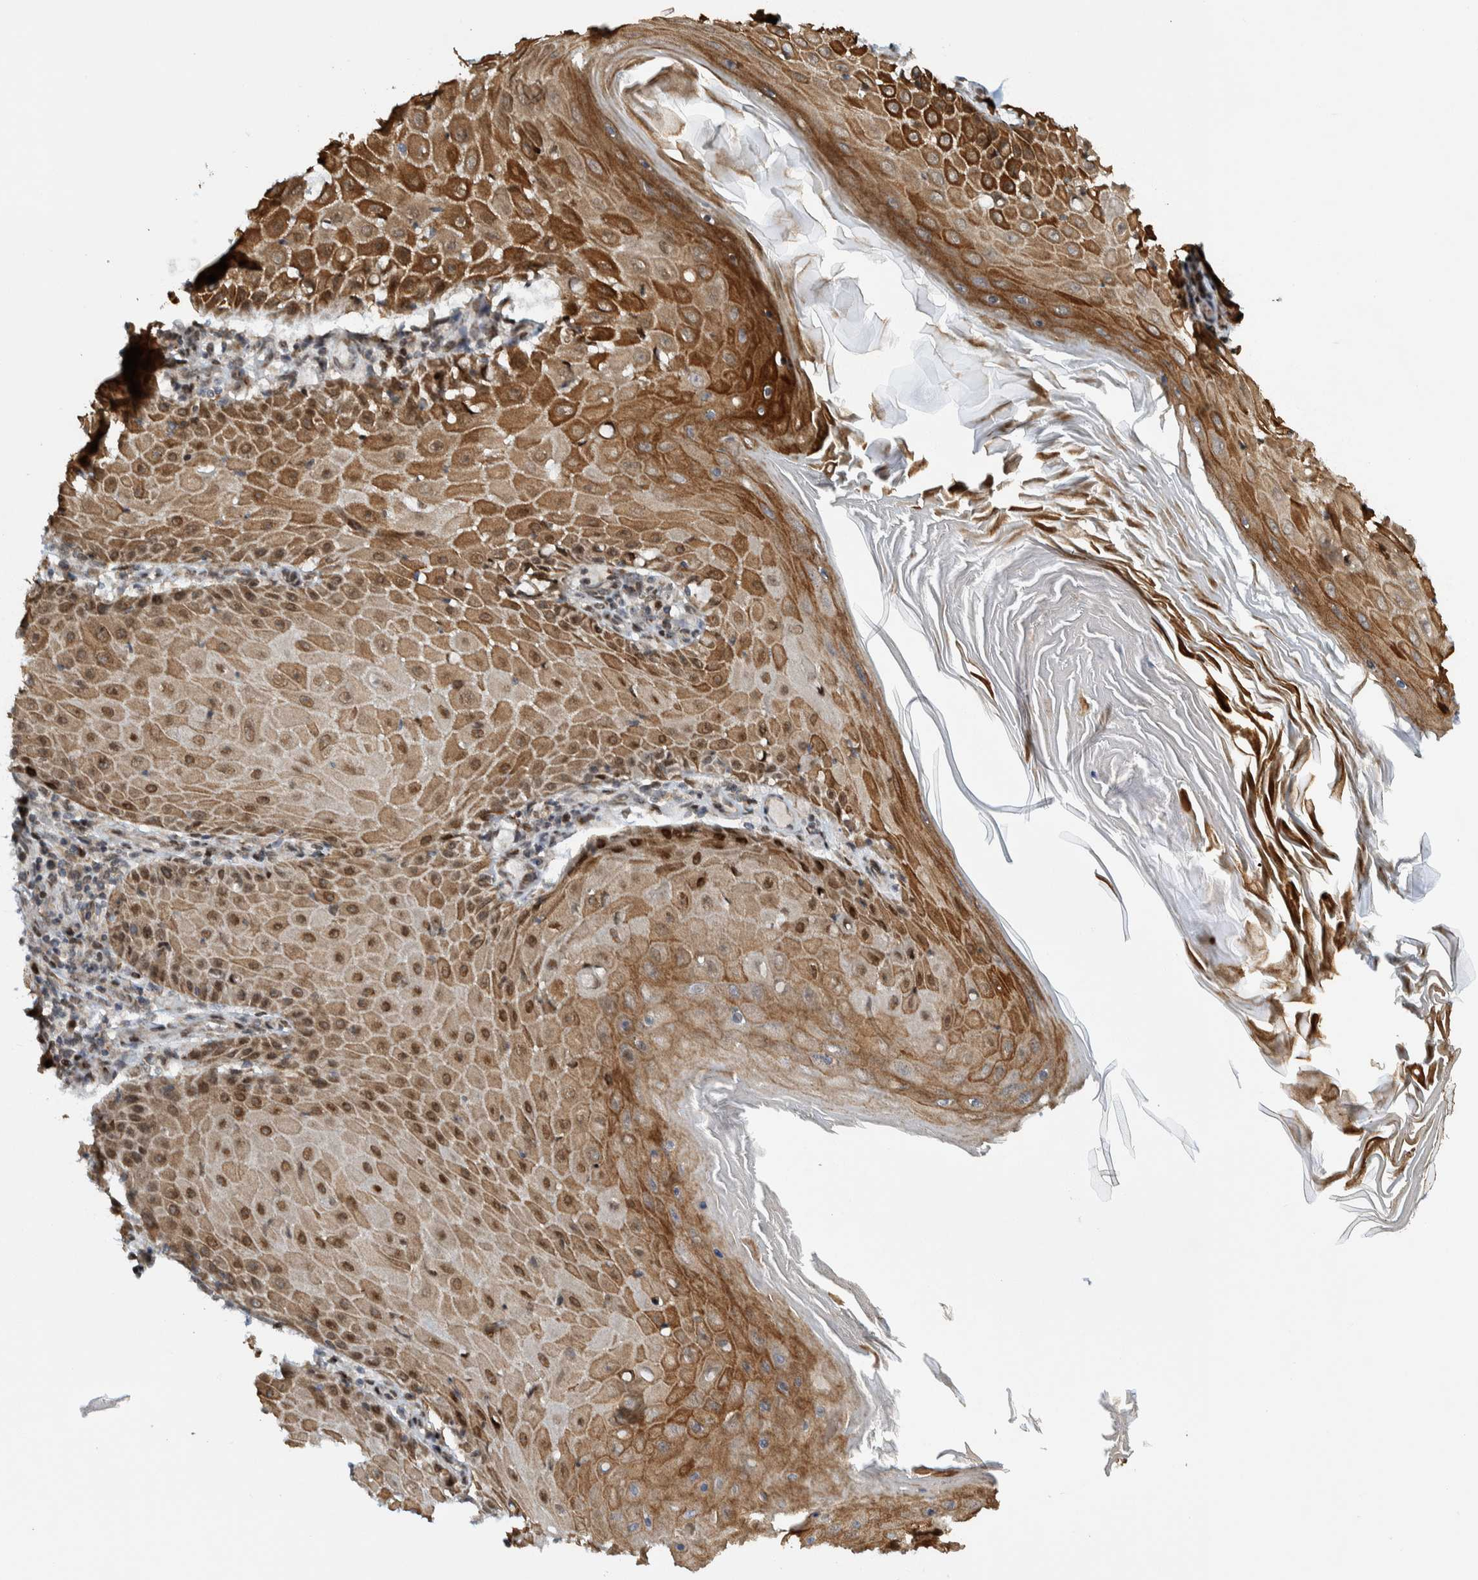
{"staining": {"intensity": "moderate", "quantity": ">75%", "location": "cytoplasmic/membranous,nuclear"}, "tissue": "skin cancer", "cell_type": "Tumor cells", "image_type": "cancer", "snomed": [{"axis": "morphology", "description": "Squamous cell carcinoma, NOS"}, {"axis": "topography", "description": "Skin"}], "caption": "Brown immunohistochemical staining in squamous cell carcinoma (skin) exhibits moderate cytoplasmic/membranous and nuclear staining in approximately >75% of tumor cells.", "gene": "CCDC57", "patient": {"sex": "female", "age": 73}}